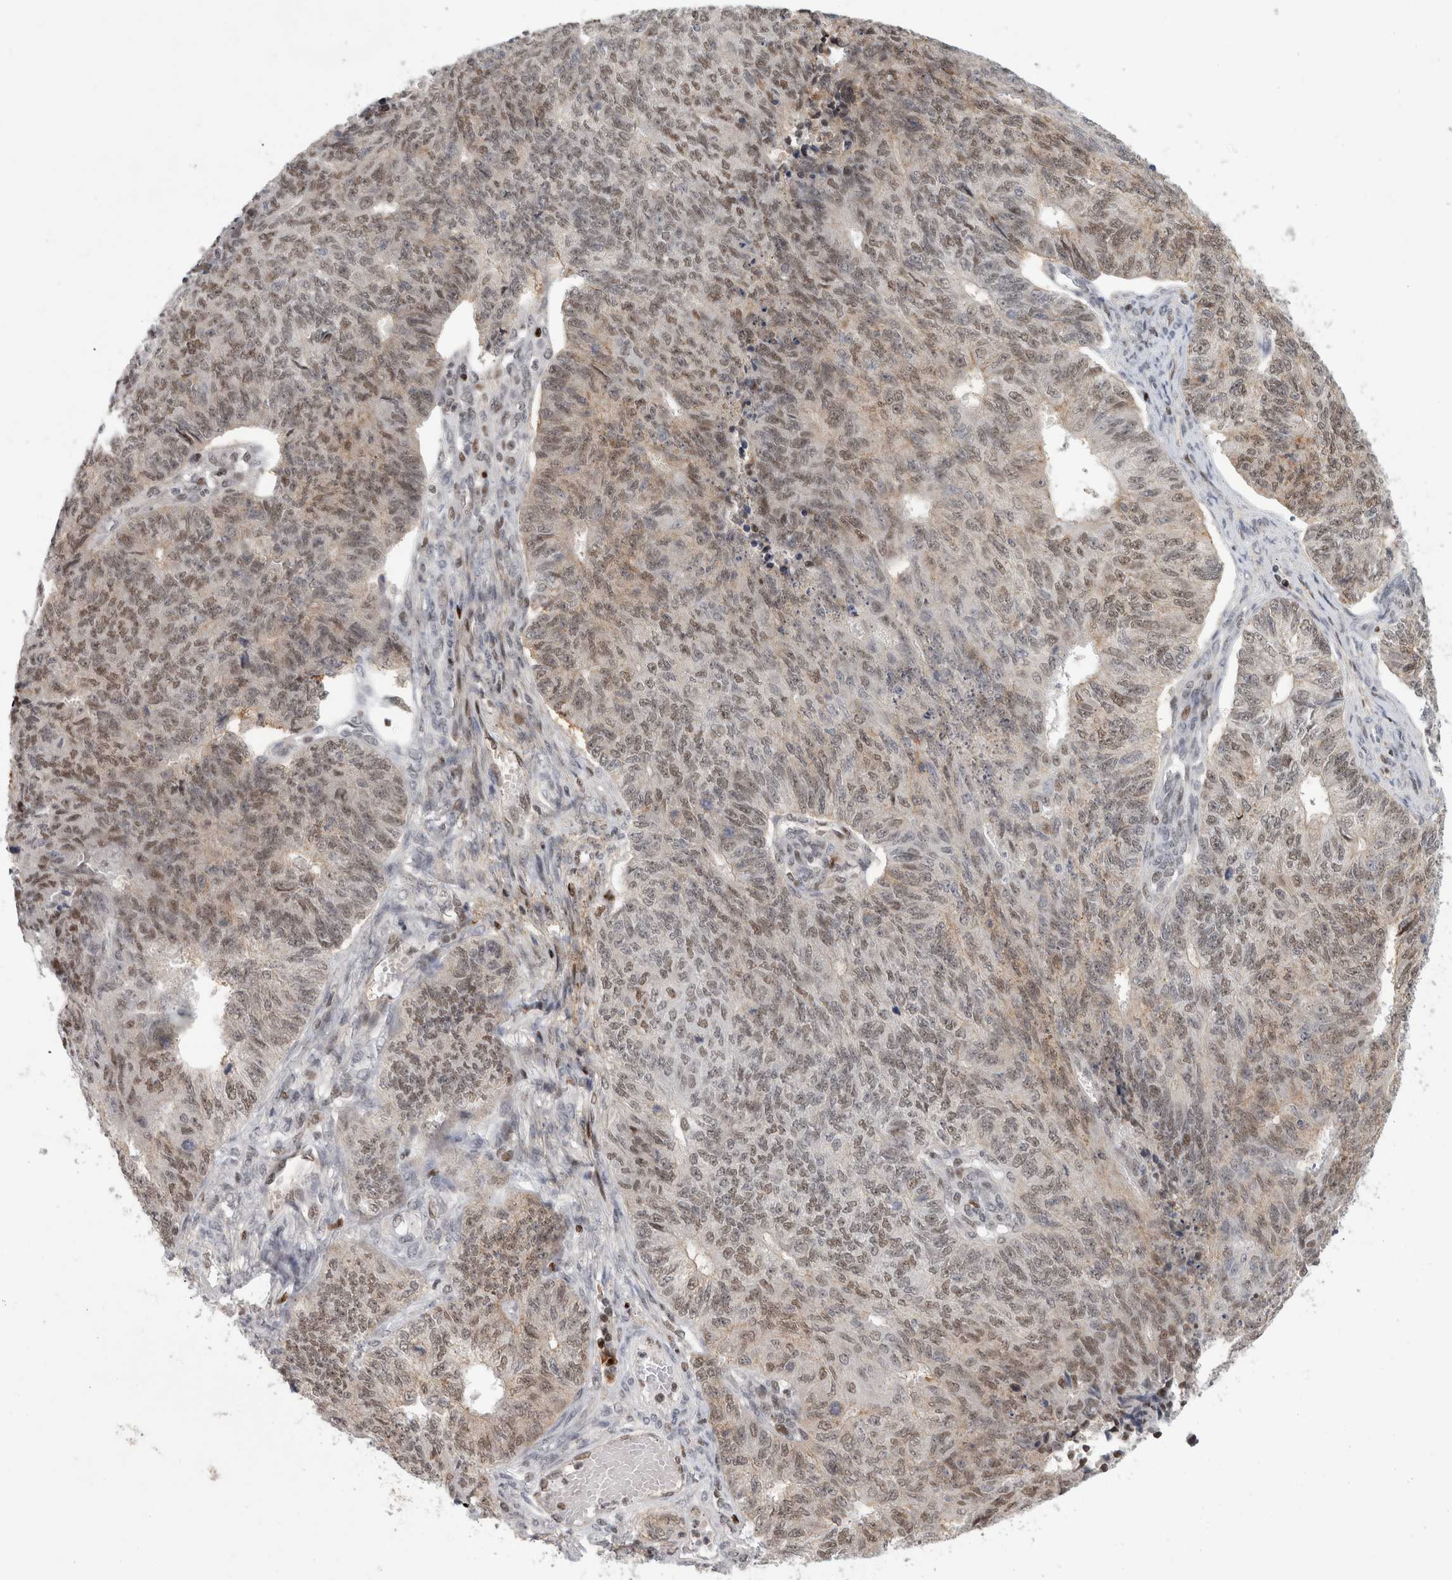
{"staining": {"intensity": "weak", "quantity": ">75%", "location": "cytoplasmic/membranous,nuclear"}, "tissue": "endometrial cancer", "cell_type": "Tumor cells", "image_type": "cancer", "snomed": [{"axis": "morphology", "description": "Adenocarcinoma, NOS"}, {"axis": "topography", "description": "Endometrium"}], "caption": "The immunohistochemical stain highlights weak cytoplasmic/membranous and nuclear expression in tumor cells of adenocarcinoma (endometrial) tissue.", "gene": "SRARP", "patient": {"sex": "female", "age": 32}}